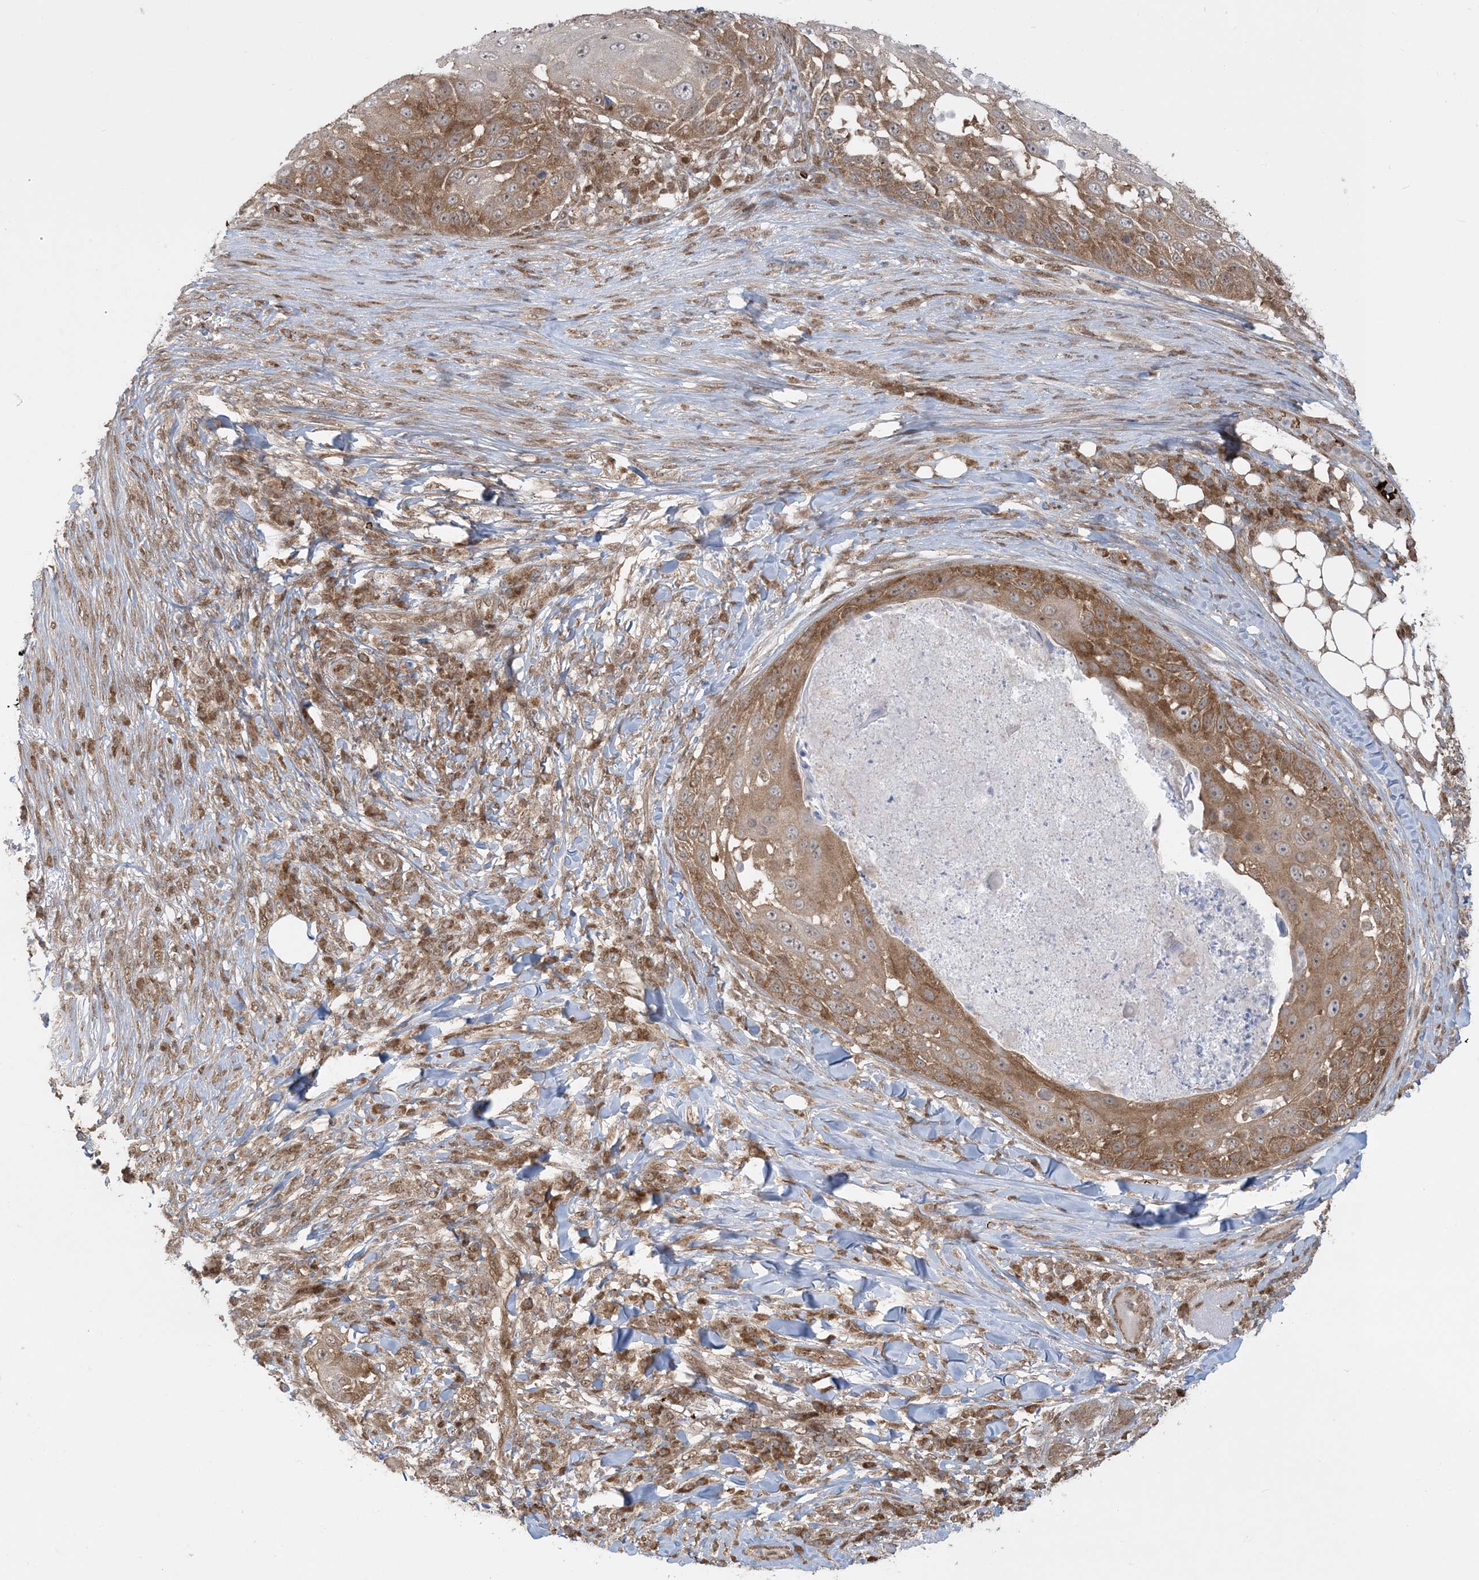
{"staining": {"intensity": "moderate", "quantity": "25%-75%", "location": "cytoplasmic/membranous"}, "tissue": "skin cancer", "cell_type": "Tumor cells", "image_type": "cancer", "snomed": [{"axis": "morphology", "description": "Squamous cell carcinoma, NOS"}, {"axis": "topography", "description": "Skin"}], "caption": "Immunohistochemical staining of human skin squamous cell carcinoma shows medium levels of moderate cytoplasmic/membranous protein expression in about 25%-75% of tumor cells.", "gene": "ABCF3", "patient": {"sex": "female", "age": 44}}